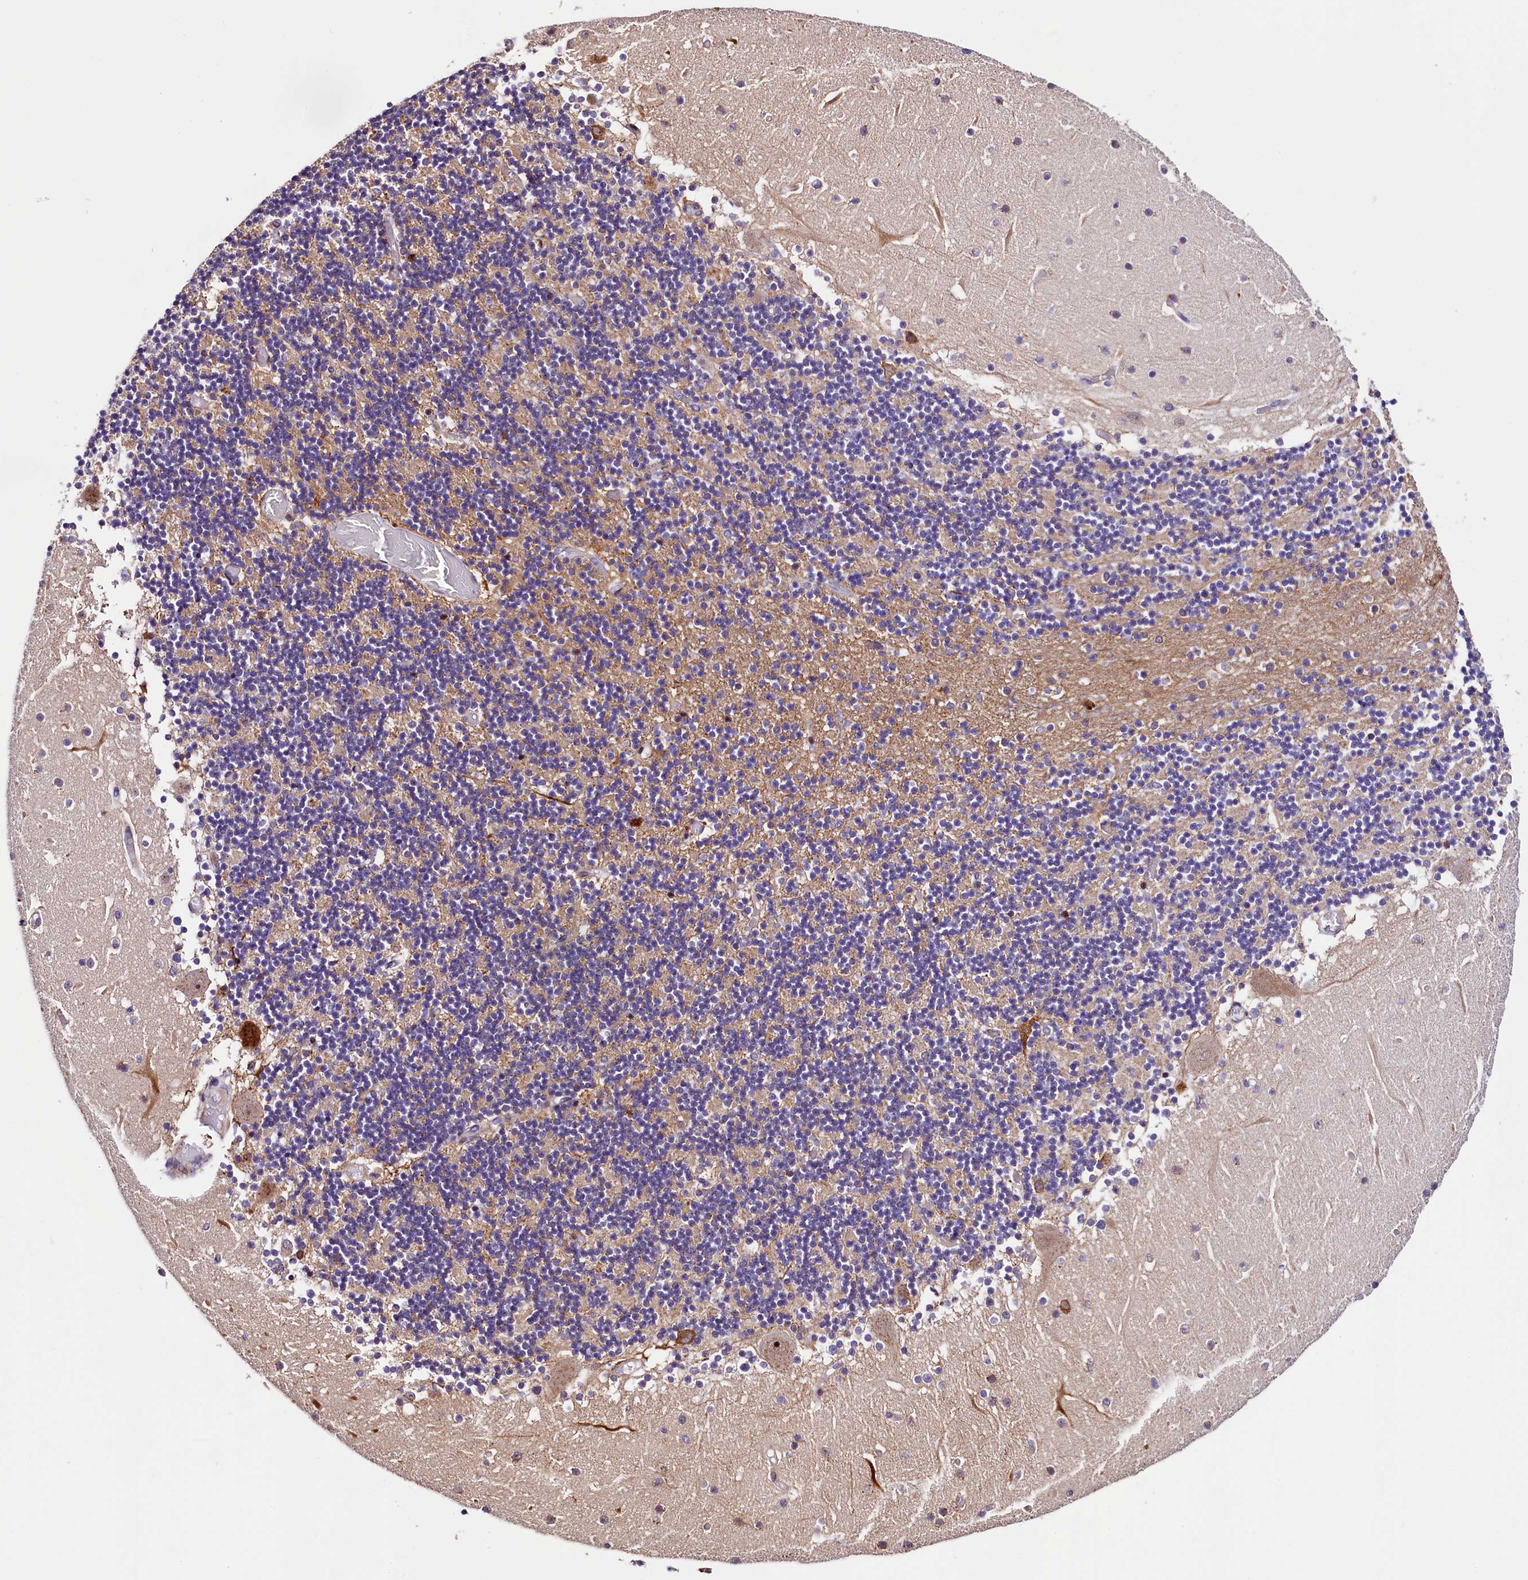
{"staining": {"intensity": "moderate", "quantity": "25%-75%", "location": "cytoplasmic/membranous"}, "tissue": "cerebellum", "cell_type": "Cells in granular layer", "image_type": "normal", "snomed": [{"axis": "morphology", "description": "Normal tissue, NOS"}, {"axis": "topography", "description": "Cerebellum"}], "caption": "Immunohistochemistry (IHC) histopathology image of unremarkable cerebellum: human cerebellum stained using immunohistochemistry (IHC) demonstrates medium levels of moderate protein expression localized specifically in the cytoplasmic/membranous of cells in granular layer, appearing as a cytoplasmic/membranous brown color.", "gene": "TRMT112", "patient": {"sex": "female", "age": 28}}